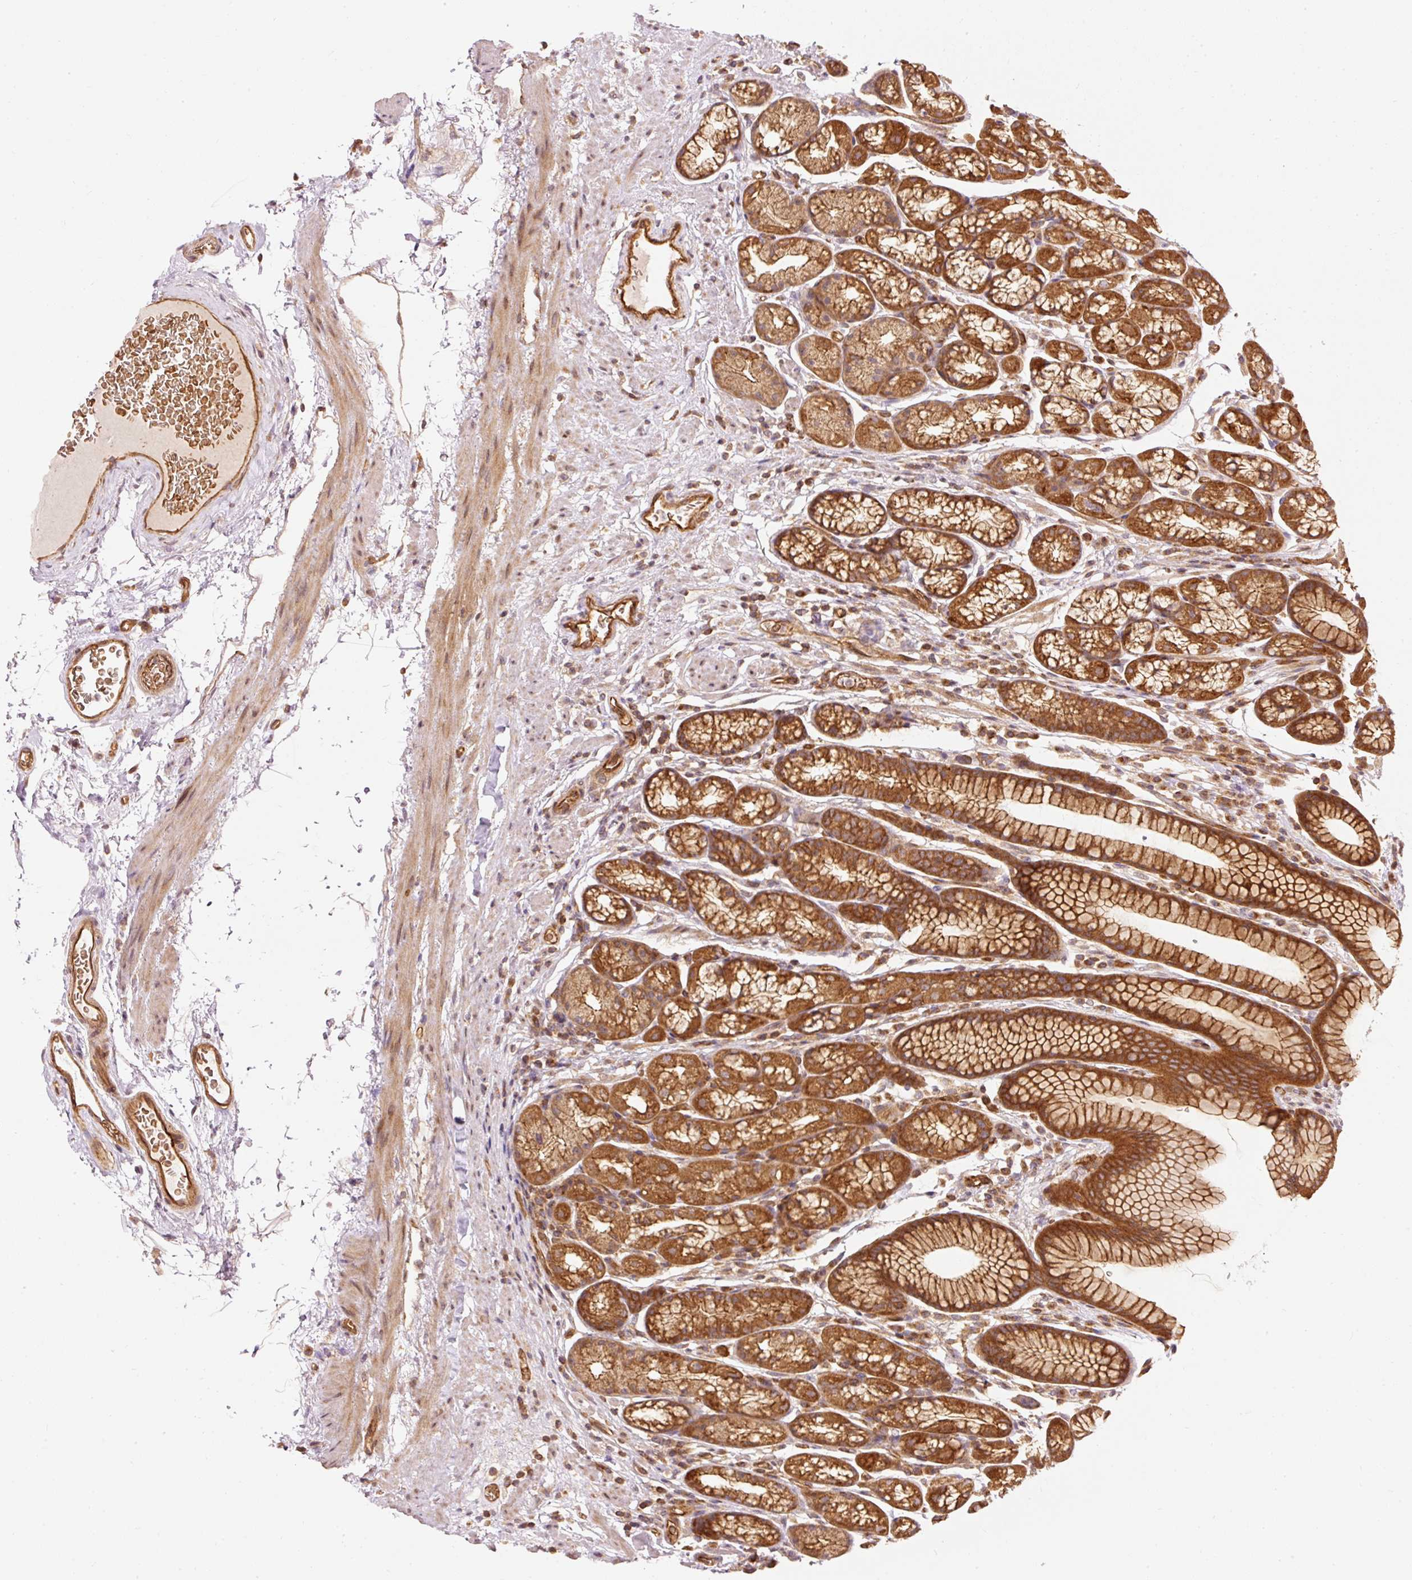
{"staining": {"intensity": "strong", "quantity": ">75%", "location": "cytoplasmic/membranous"}, "tissue": "stomach", "cell_type": "Glandular cells", "image_type": "normal", "snomed": [{"axis": "morphology", "description": "Normal tissue, NOS"}, {"axis": "topography", "description": "Stomach, lower"}], "caption": "Immunohistochemical staining of unremarkable human stomach demonstrates strong cytoplasmic/membranous protein staining in about >75% of glandular cells. Using DAB (brown) and hematoxylin (blue) stains, captured at high magnification using brightfield microscopy.", "gene": "ADCY4", "patient": {"sex": "male", "age": 67}}